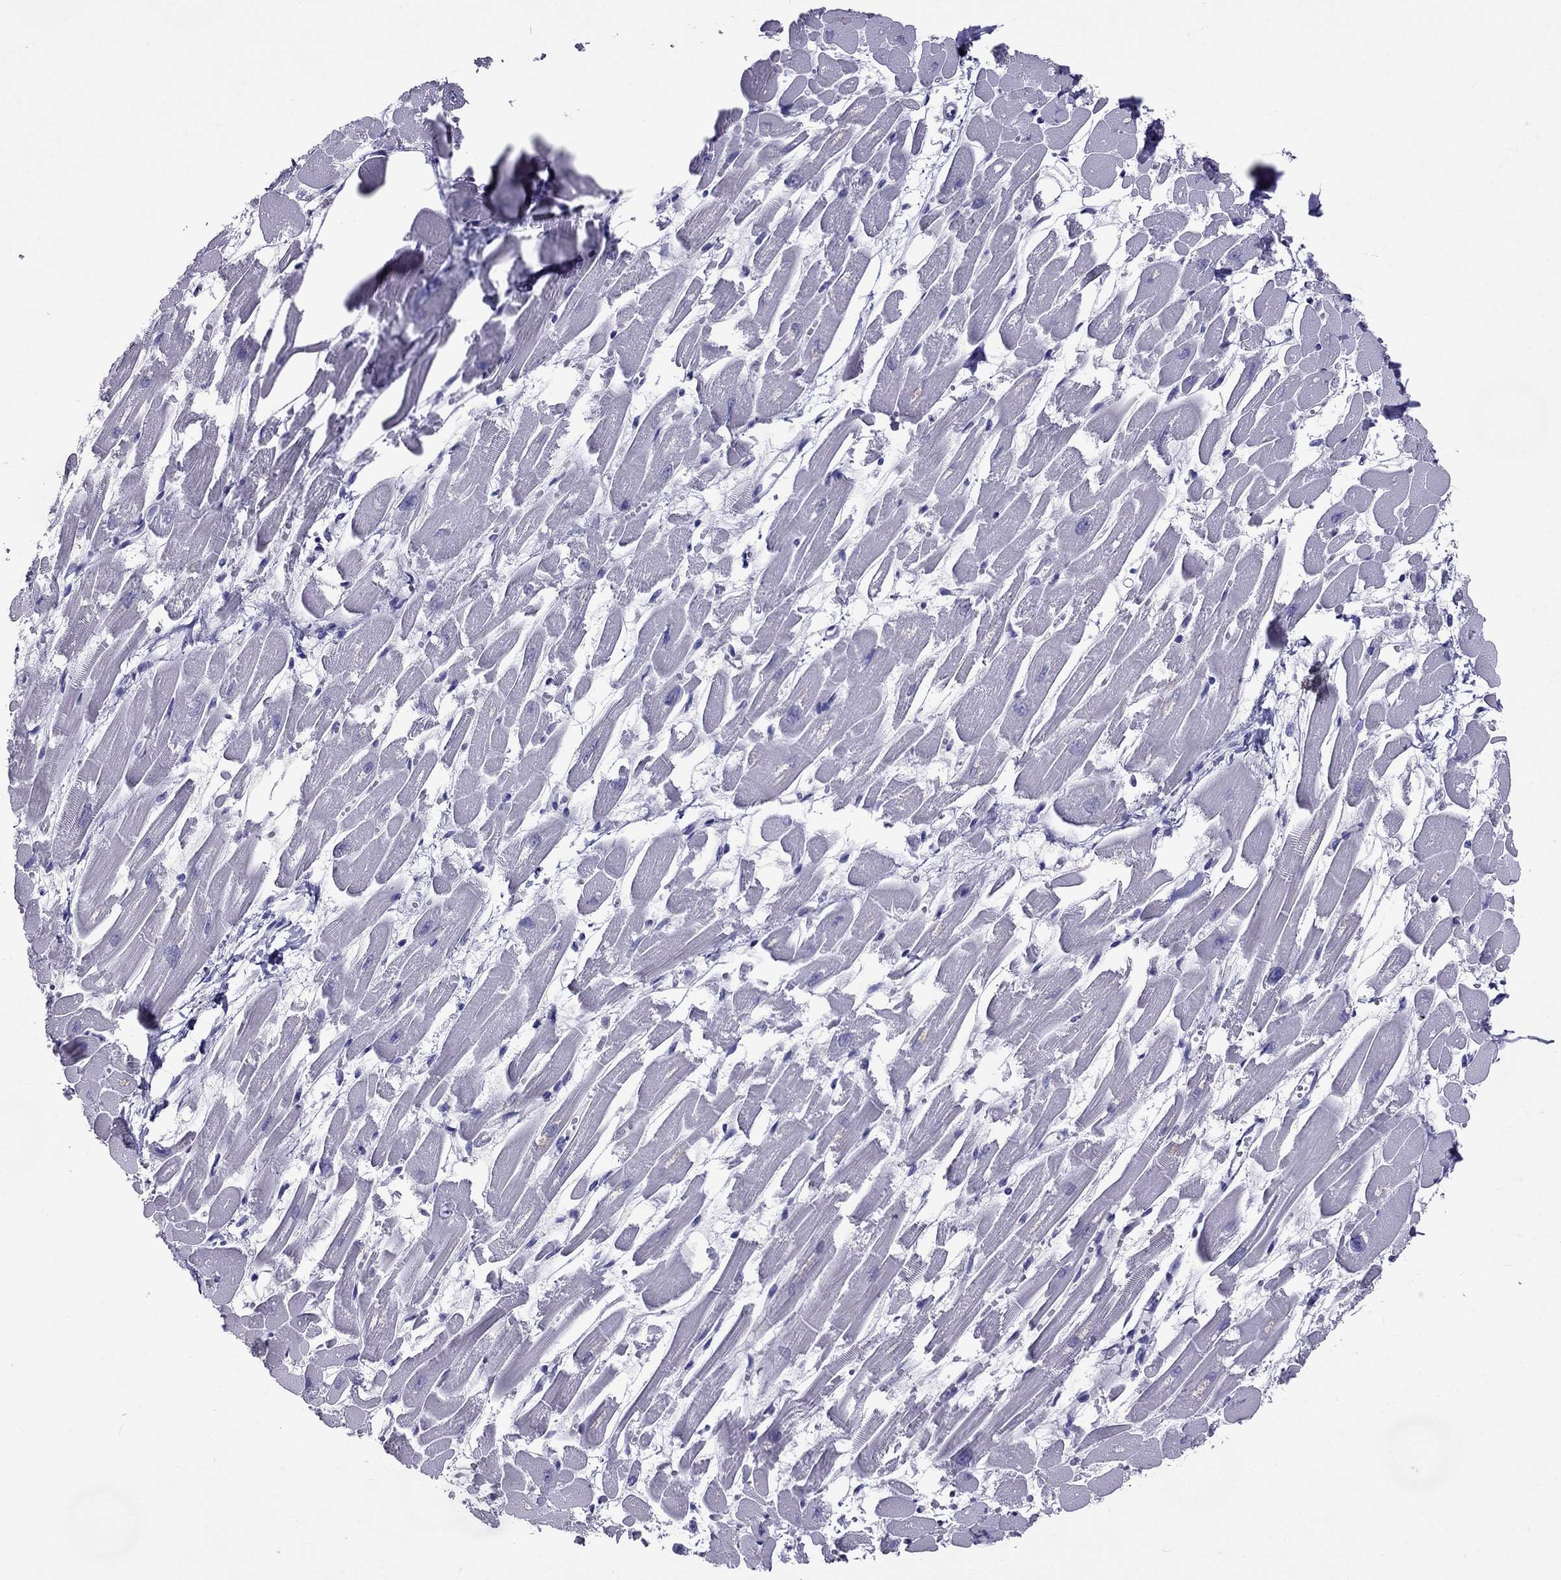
{"staining": {"intensity": "negative", "quantity": "none", "location": "none"}, "tissue": "heart muscle", "cell_type": "Cardiomyocytes", "image_type": "normal", "snomed": [{"axis": "morphology", "description": "Normal tissue, NOS"}, {"axis": "topography", "description": "Heart"}], "caption": "Cardiomyocytes are negative for protein expression in benign human heart muscle. (DAB (3,3'-diaminobenzidine) immunohistochemistry (IHC) with hematoxylin counter stain).", "gene": "ZNF541", "patient": {"sex": "female", "age": 52}}